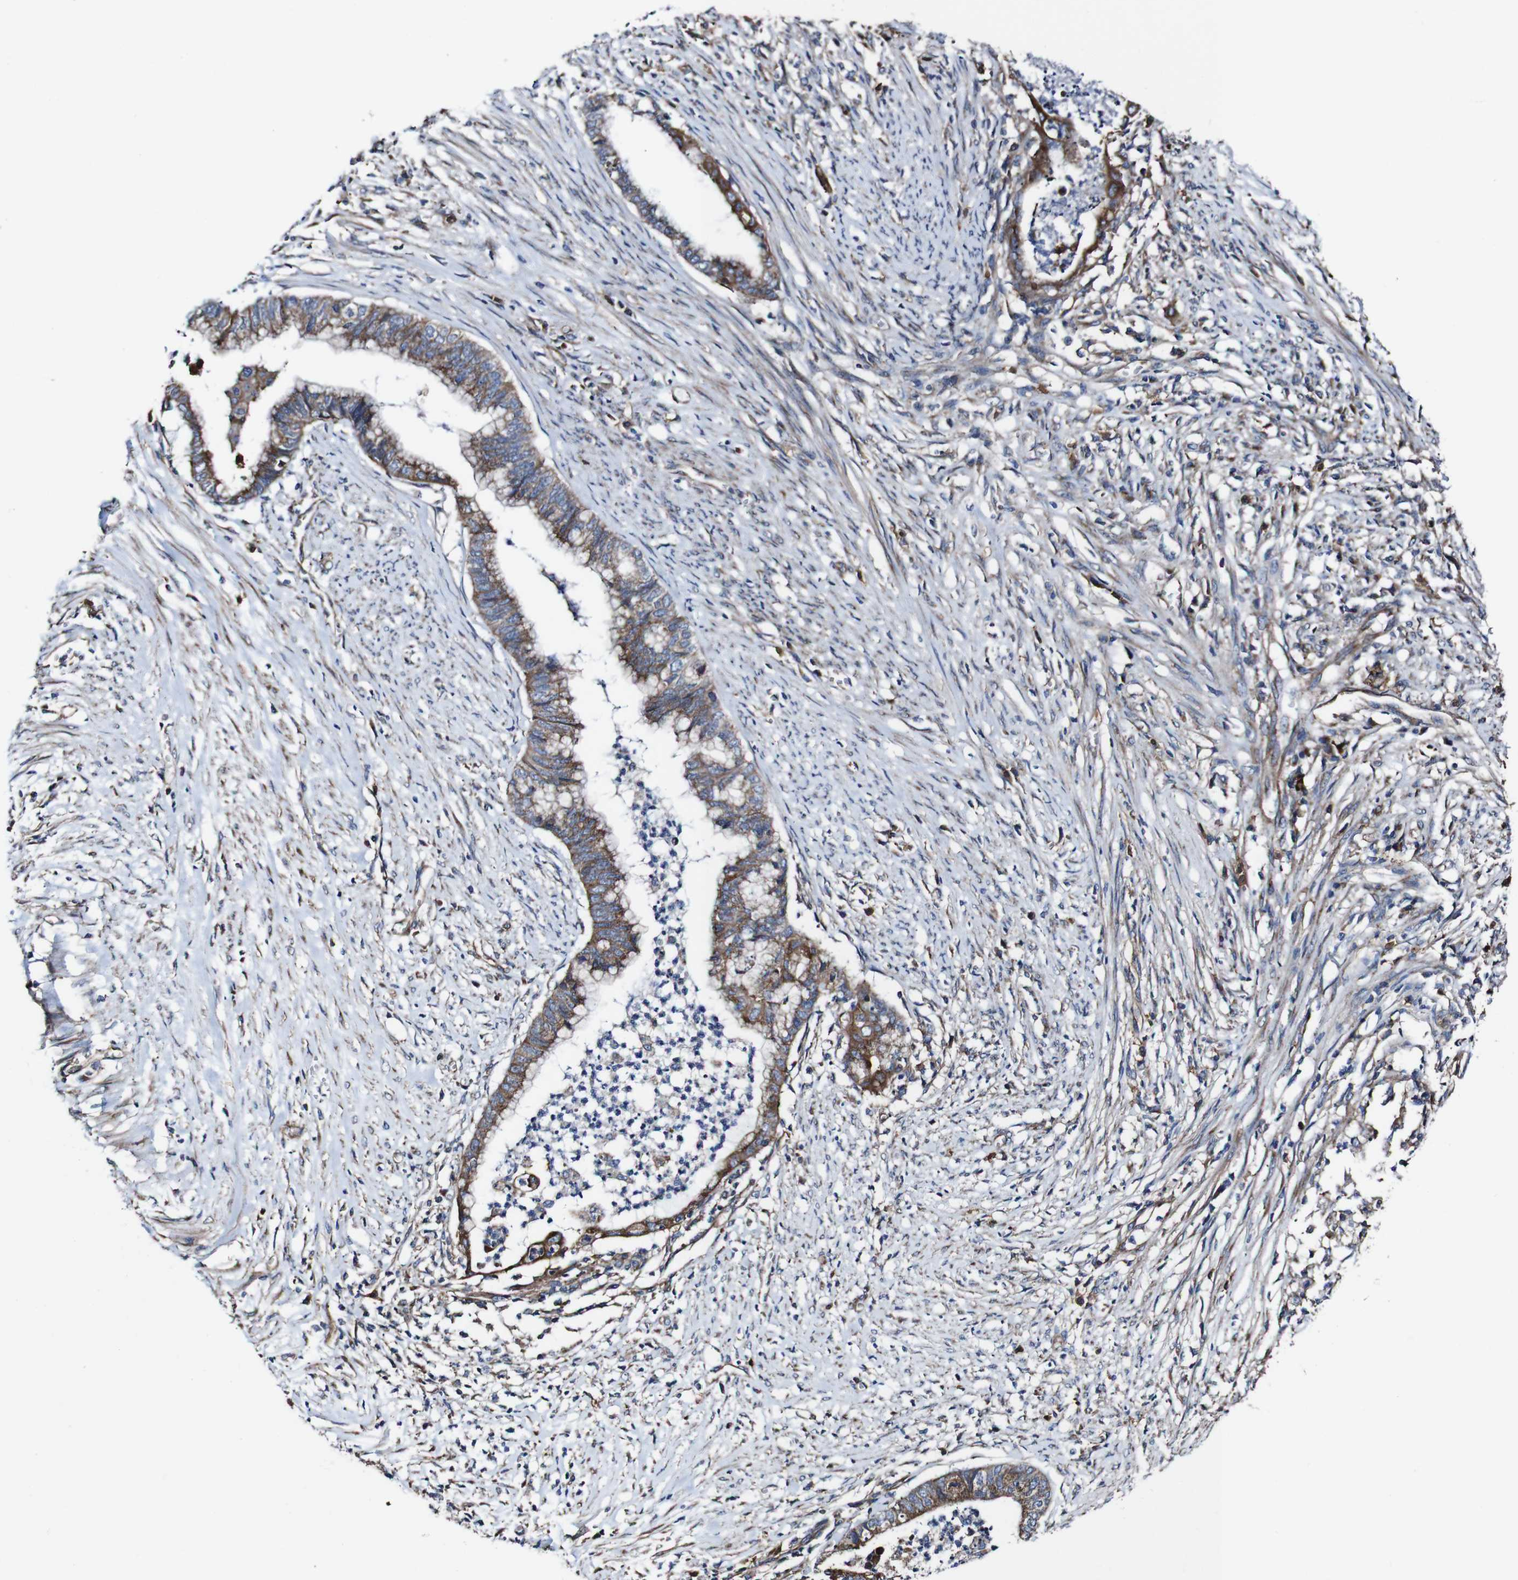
{"staining": {"intensity": "moderate", "quantity": ">75%", "location": "cytoplasmic/membranous"}, "tissue": "endometrial cancer", "cell_type": "Tumor cells", "image_type": "cancer", "snomed": [{"axis": "morphology", "description": "Necrosis, NOS"}, {"axis": "morphology", "description": "Adenocarcinoma, NOS"}, {"axis": "topography", "description": "Endometrium"}], "caption": "Endometrial cancer tissue displays moderate cytoplasmic/membranous staining in about >75% of tumor cells, visualized by immunohistochemistry. (Brightfield microscopy of DAB IHC at high magnification).", "gene": "CSF1R", "patient": {"sex": "female", "age": 79}}